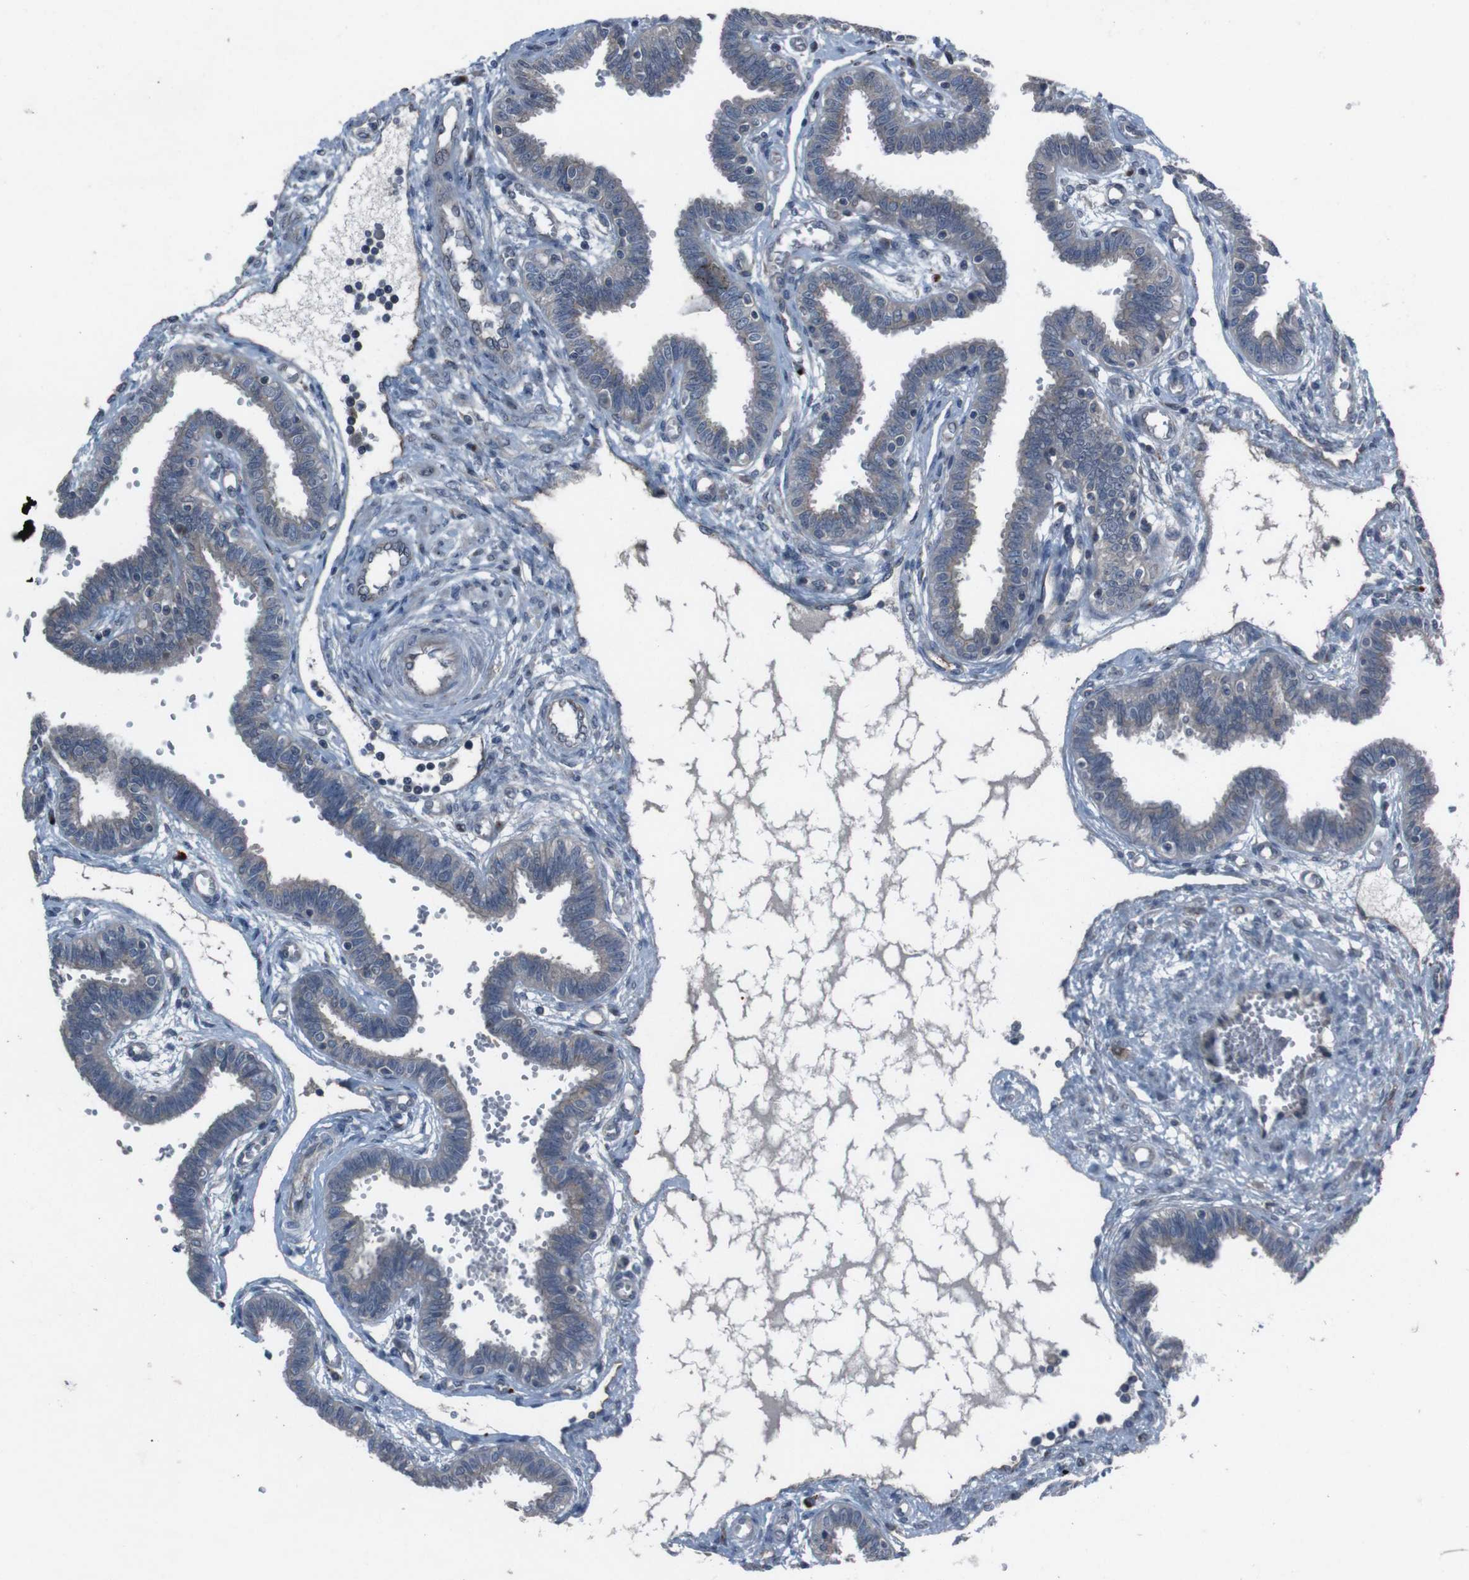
{"staining": {"intensity": "weak", "quantity": "25%-75%", "location": "cytoplasmic/membranous"}, "tissue": "fallopian tube", "cell_type": "Glandular cells", "image_type": "normal", "snomed": [{"axis": "morphology", "description": "Normal tissue, NOS"}, {"axis": "topography", "description": "Fallopian tube"}], "caption": "The immunohistochemical stain labels weak cytoplasmic/membranous positivity in glandular cells of benign fallopian tube. Nuclei are stained in blue.", "gene": "EFNA5", "patient": {"sex": "female", "age": 32}}